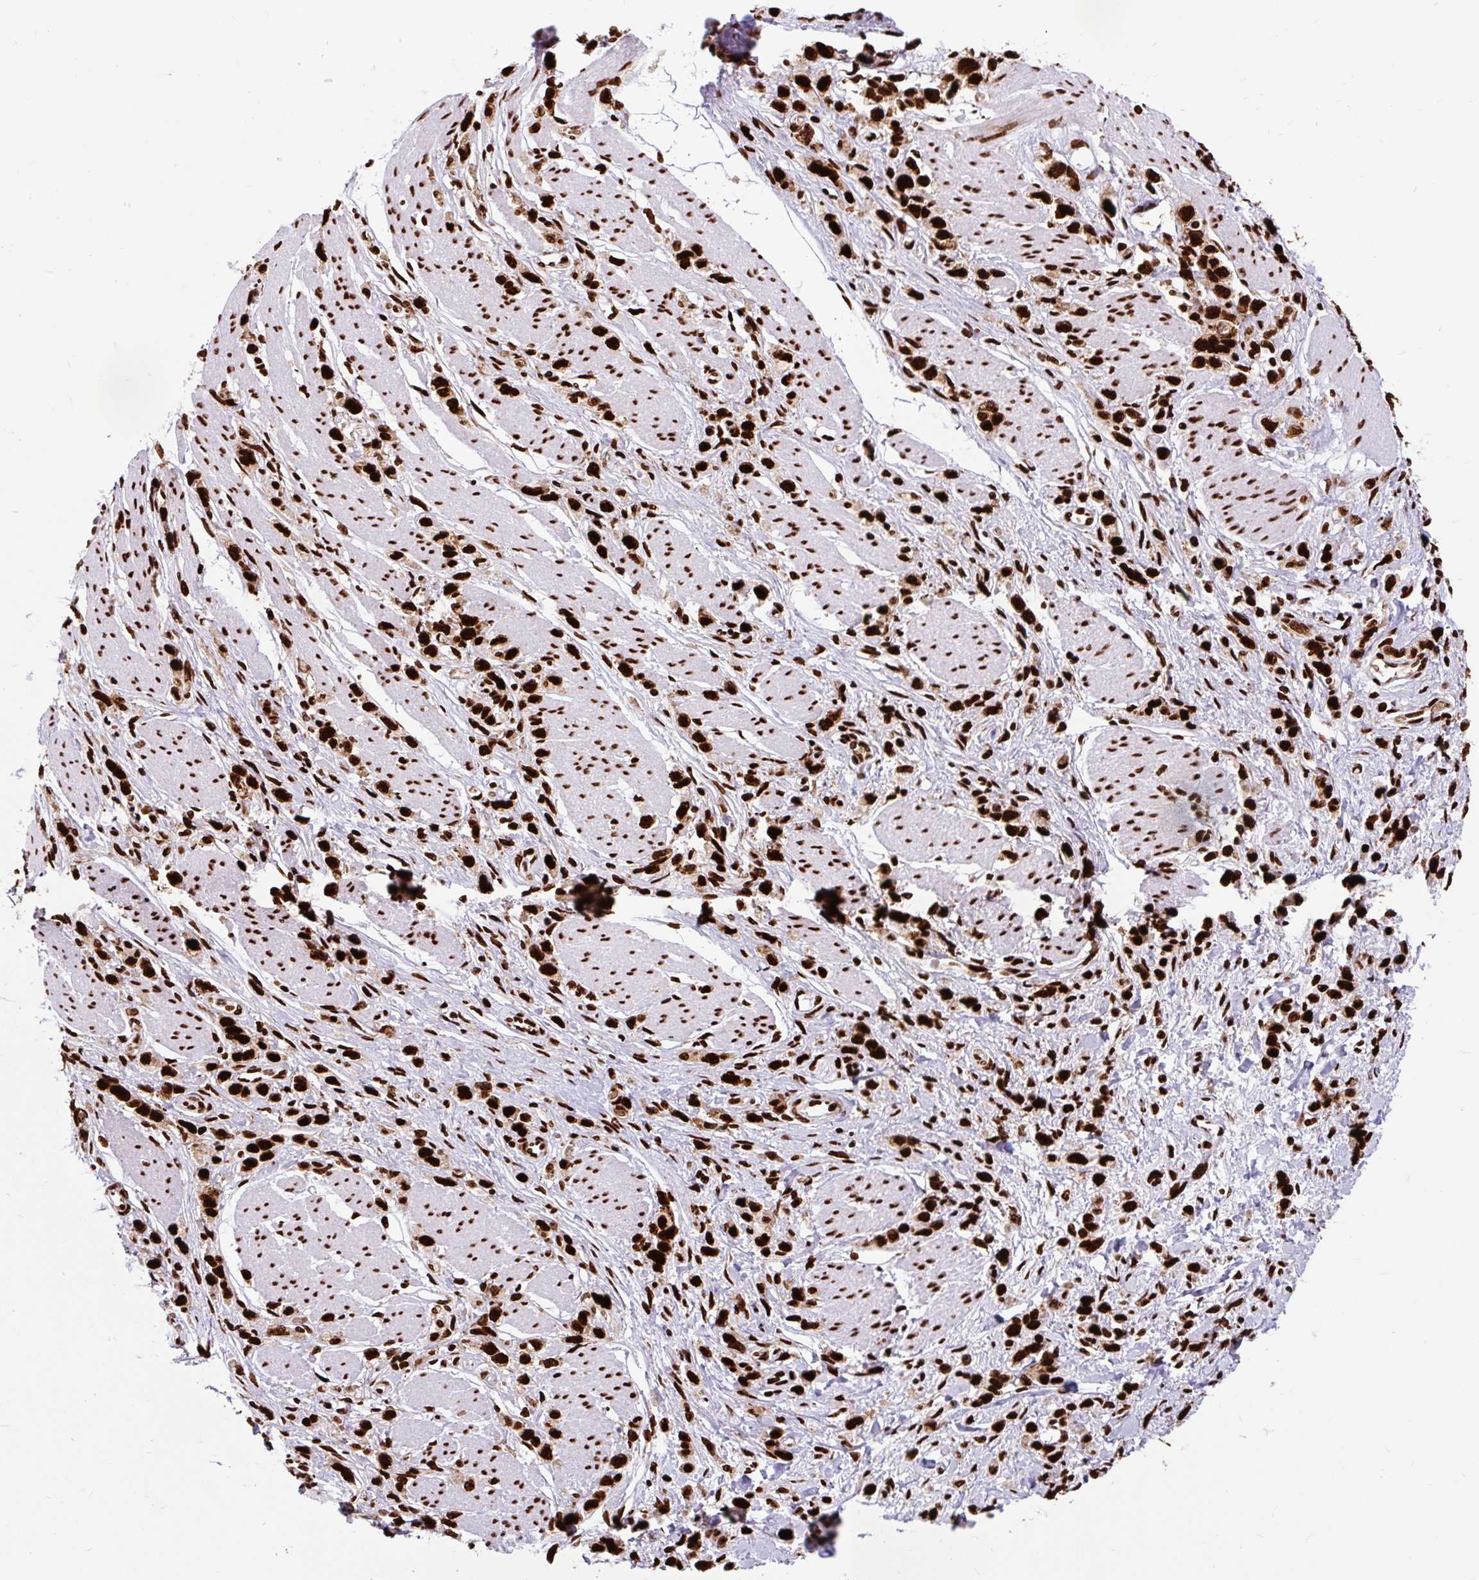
{"staining": {"intensity": "strong", "quantity": ">75%", "location": "nuclear"}, "tissue": "stomach cancer", "cell_type": "Tumor cells", "image_type": "cancer", "snomed": [{"axis": "morphology", "description": "Adenocarcinoma, NOS"}, {"axis": "topography", "description": "Stomach"}], "caption": "The micrograph displays staining of adenocarcinoma (stomach), revealing strong nuclear protein staining (brown color) within tumor cells.", "gene": "FUS", "patient": {"sex": "female", "age": 65}}